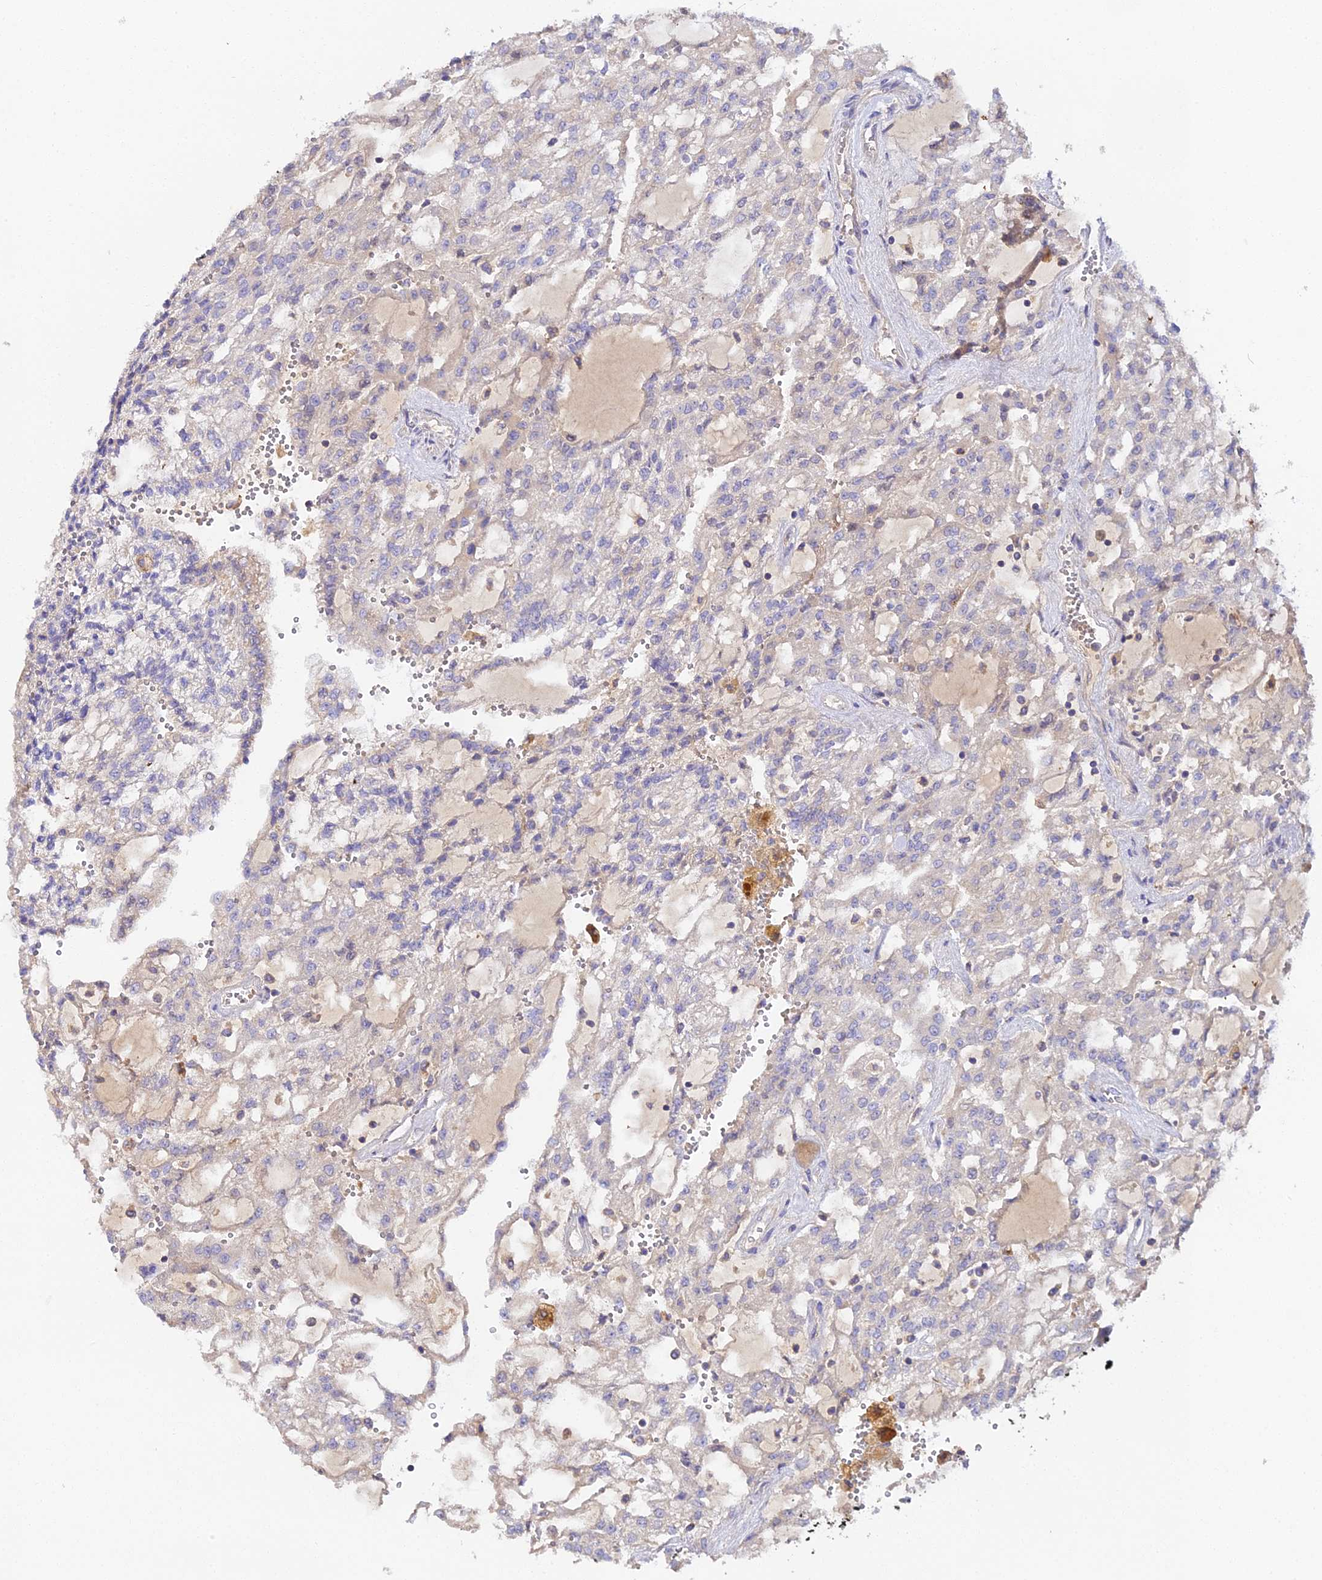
{"staining": {"intensity": "negative", "quantity": "none", "location": "none"}, "tissue": "renal cancer", "cell_type": "Tumor cells", "image_type": "cancer", "snomed": [{"axis": "morphology", "description": "Adenocarcinoma, NOS"}, {"axis": "topography", "description": "Kidney"}], "caption": "High power microscopy photomicrograph of an immunohistochemistry image of renal cancer (adenocarcinoma), revealing no significant positivity in tumor cells.", "gene": "SCX", "patient": {"sex": "male", "age": 63}}